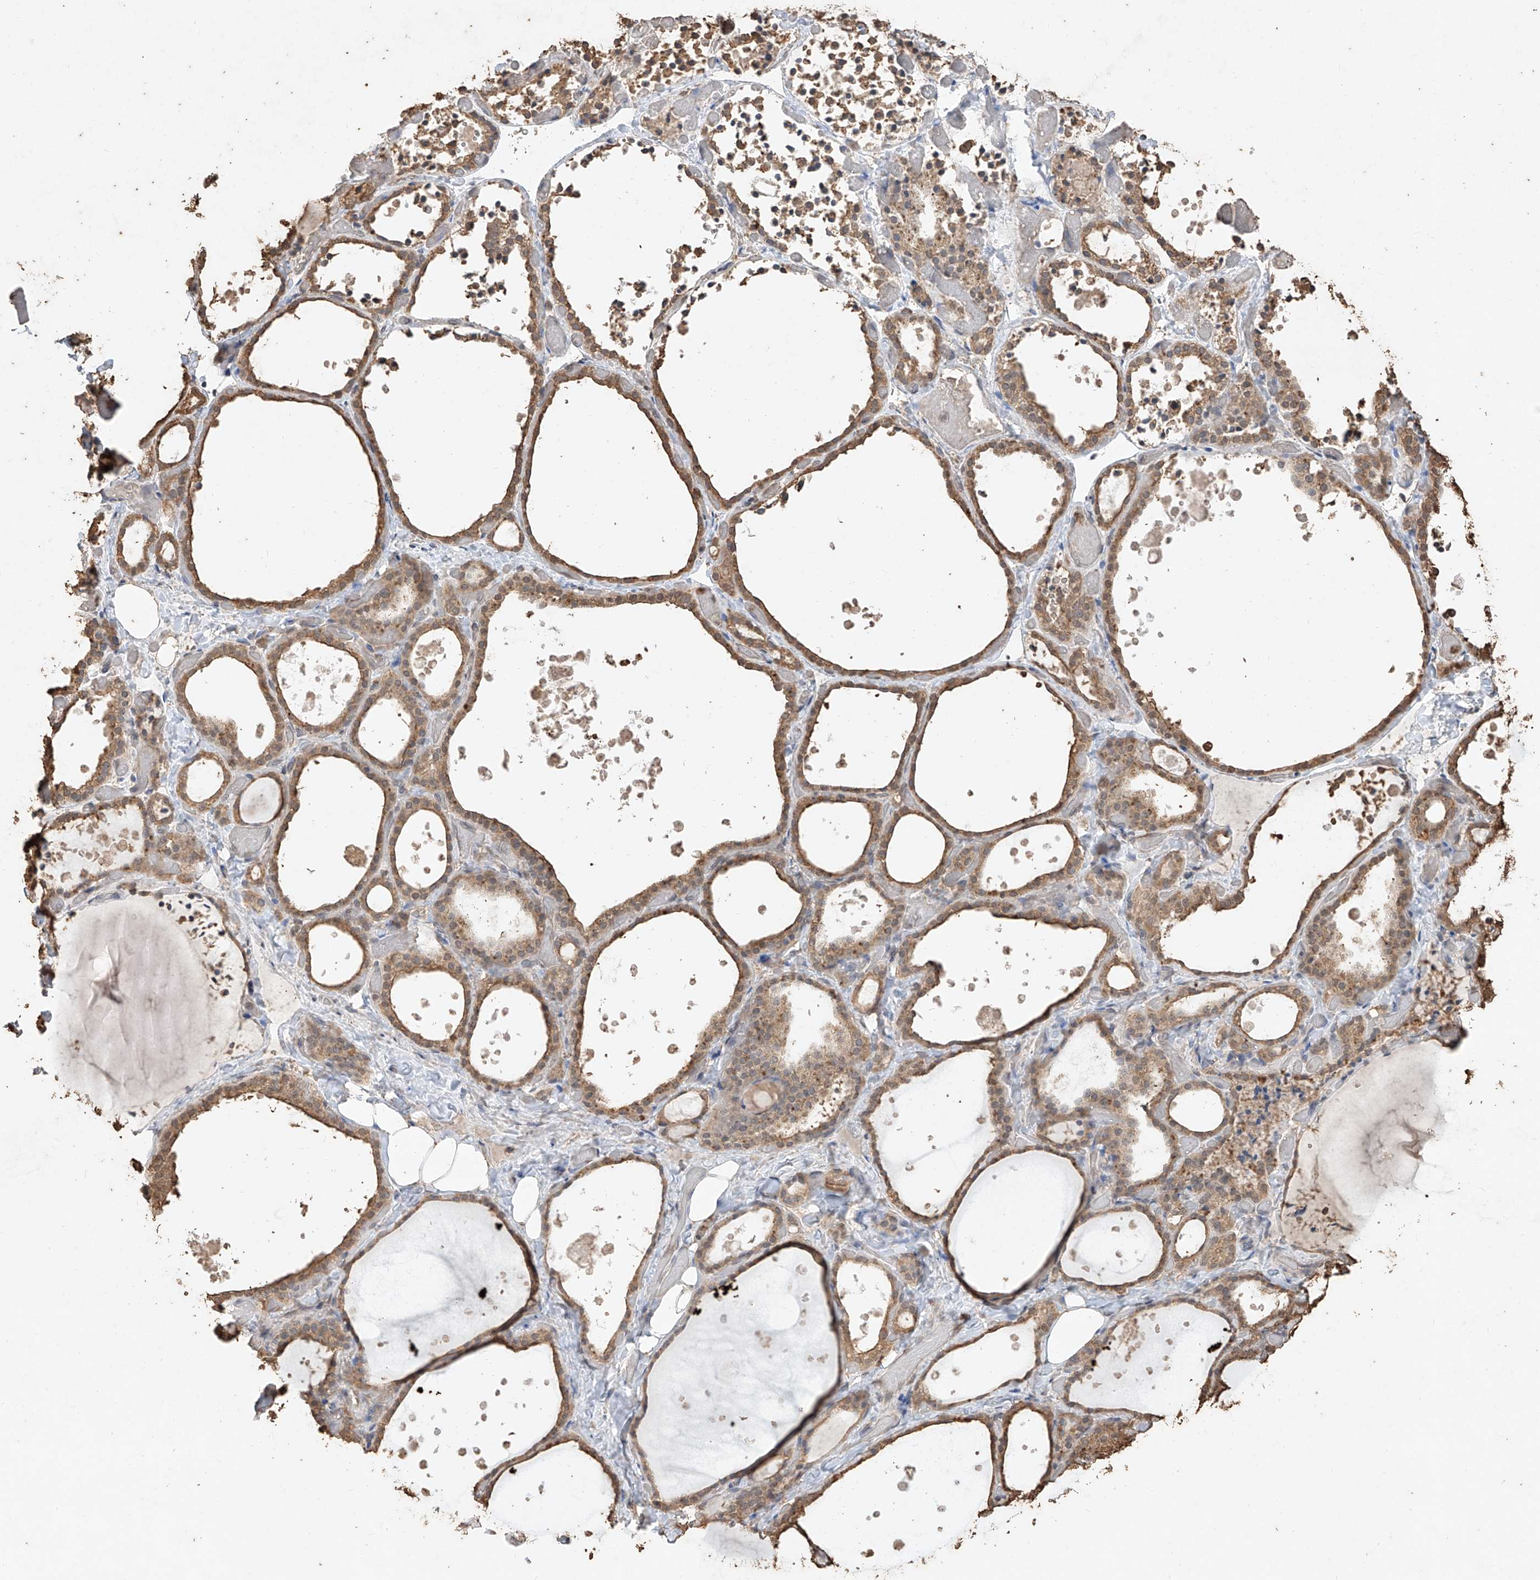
{"staining": {"intensity": "moderate", "quantity": ">75%", "location": "cytoplasmic/membranous"}, "tissue": "thyroid gland", "cell_type": "Glandular cells", "image_type": "normal", "snomed": [{"axis": "morphology", "description": "Normal tissue, NOS"}, {"axis": "topography", "description": "Thyroid gland"}], "caption": "A high-resolution micrograph shows IHC staining of unremarkable thyroid gland, which reveals moderate cytoplasmic/membranous positivity in approximately >75% of glandular cells. (IHC, brightfield microscopy, high magnification).", "gene": "ELOVL1", "patient": {"sex": "female", "age": 44}}